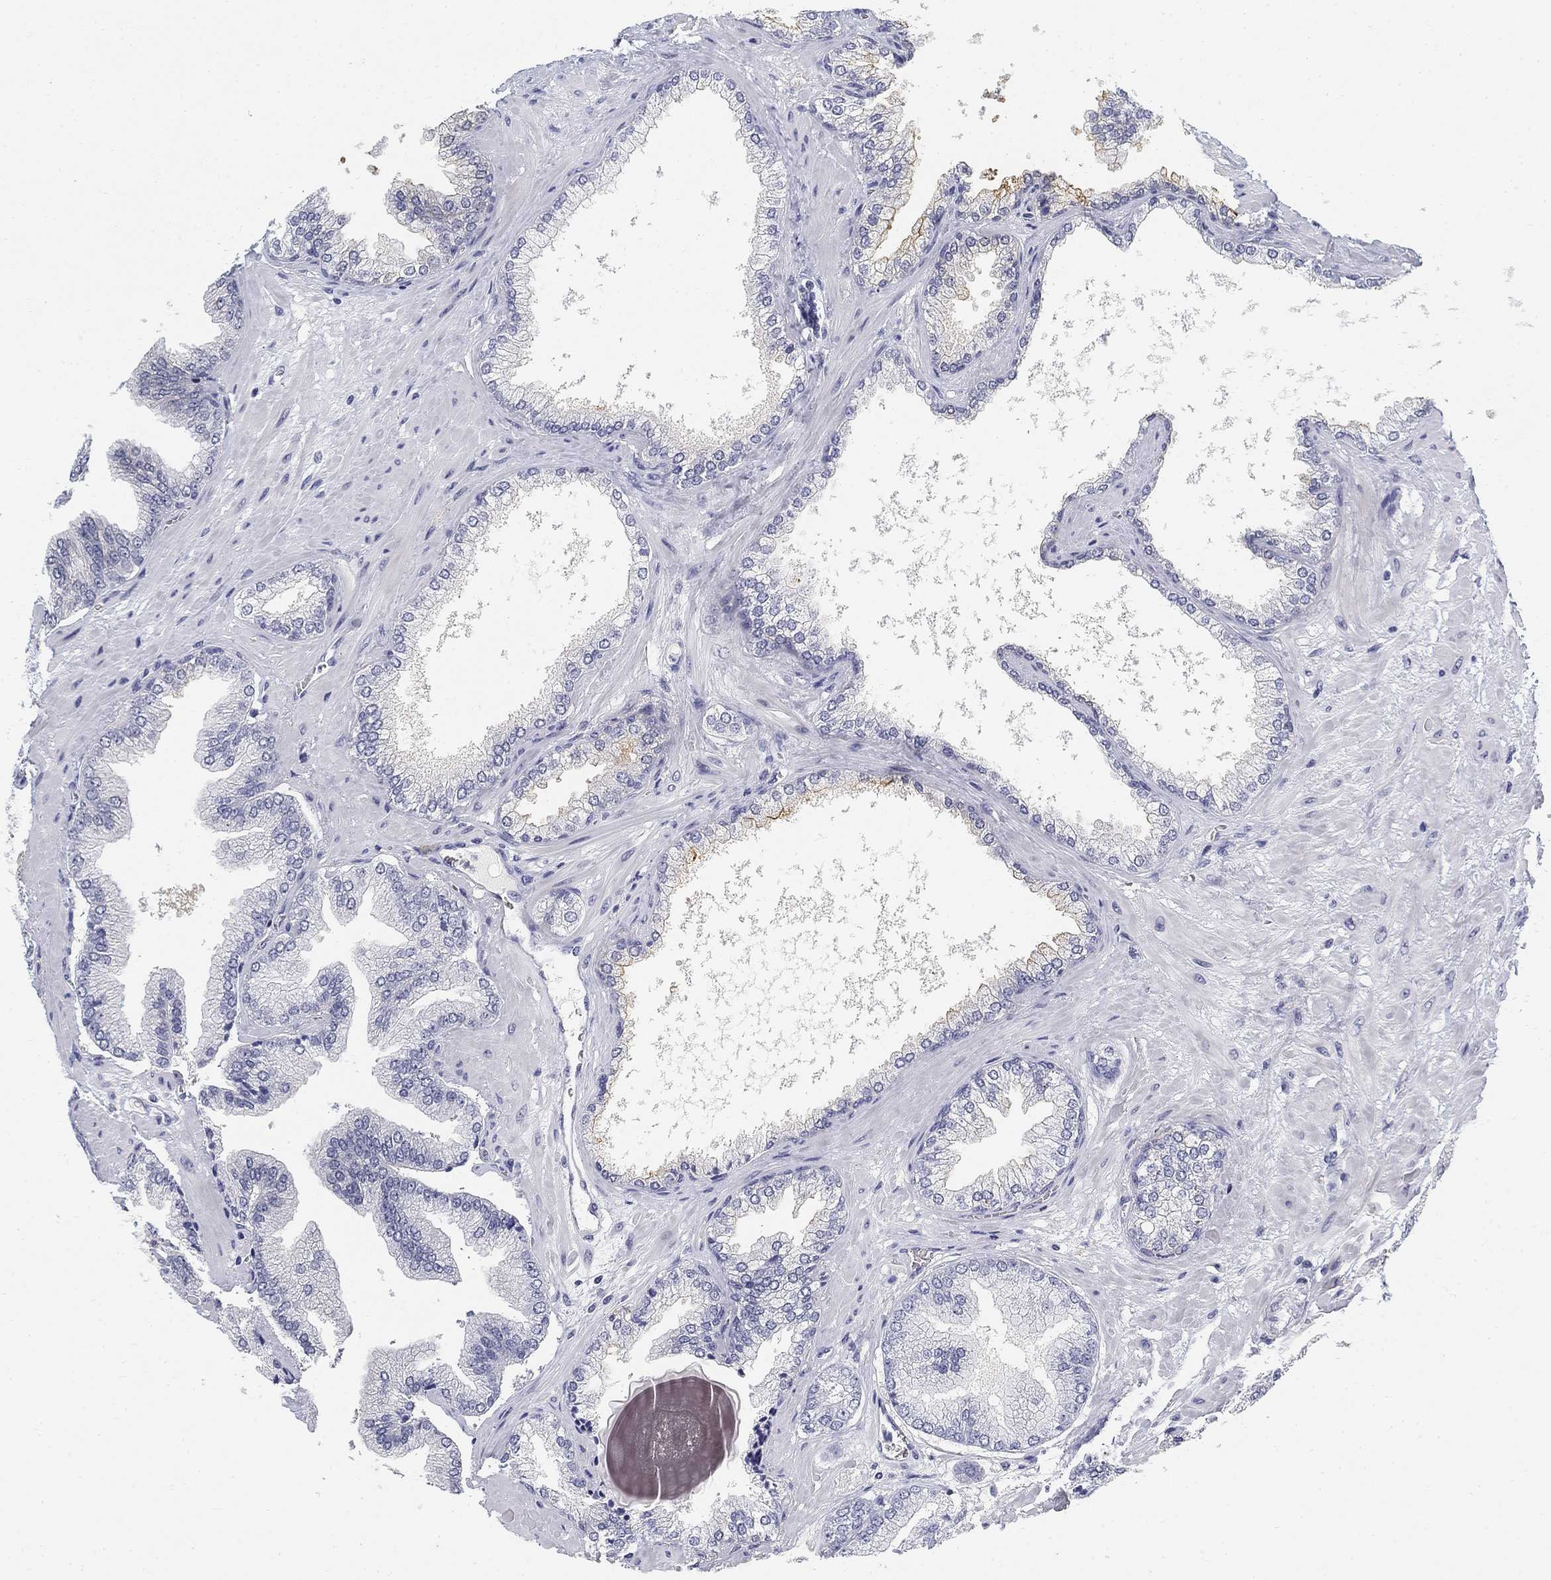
{"staining": {"intensity": "negative", "quantity": "none", "location": "none"}, "tissue": "prostate cancer", "cell_type": "Tumor cells", "image_type": "cancer", "snomed": [{"axis": "morphology", "description": "Adenocarcinoma, Low grade"}, {"axis": "topography", "description": "Prostate"}], "caption": "Immunohistochemistry (IHC) of low-grade adenocarcinoma (prostate) reveals no expression in tumor cells.", "gene": "SLC2A5", "patient": {"sex": "male", "age": 72}}